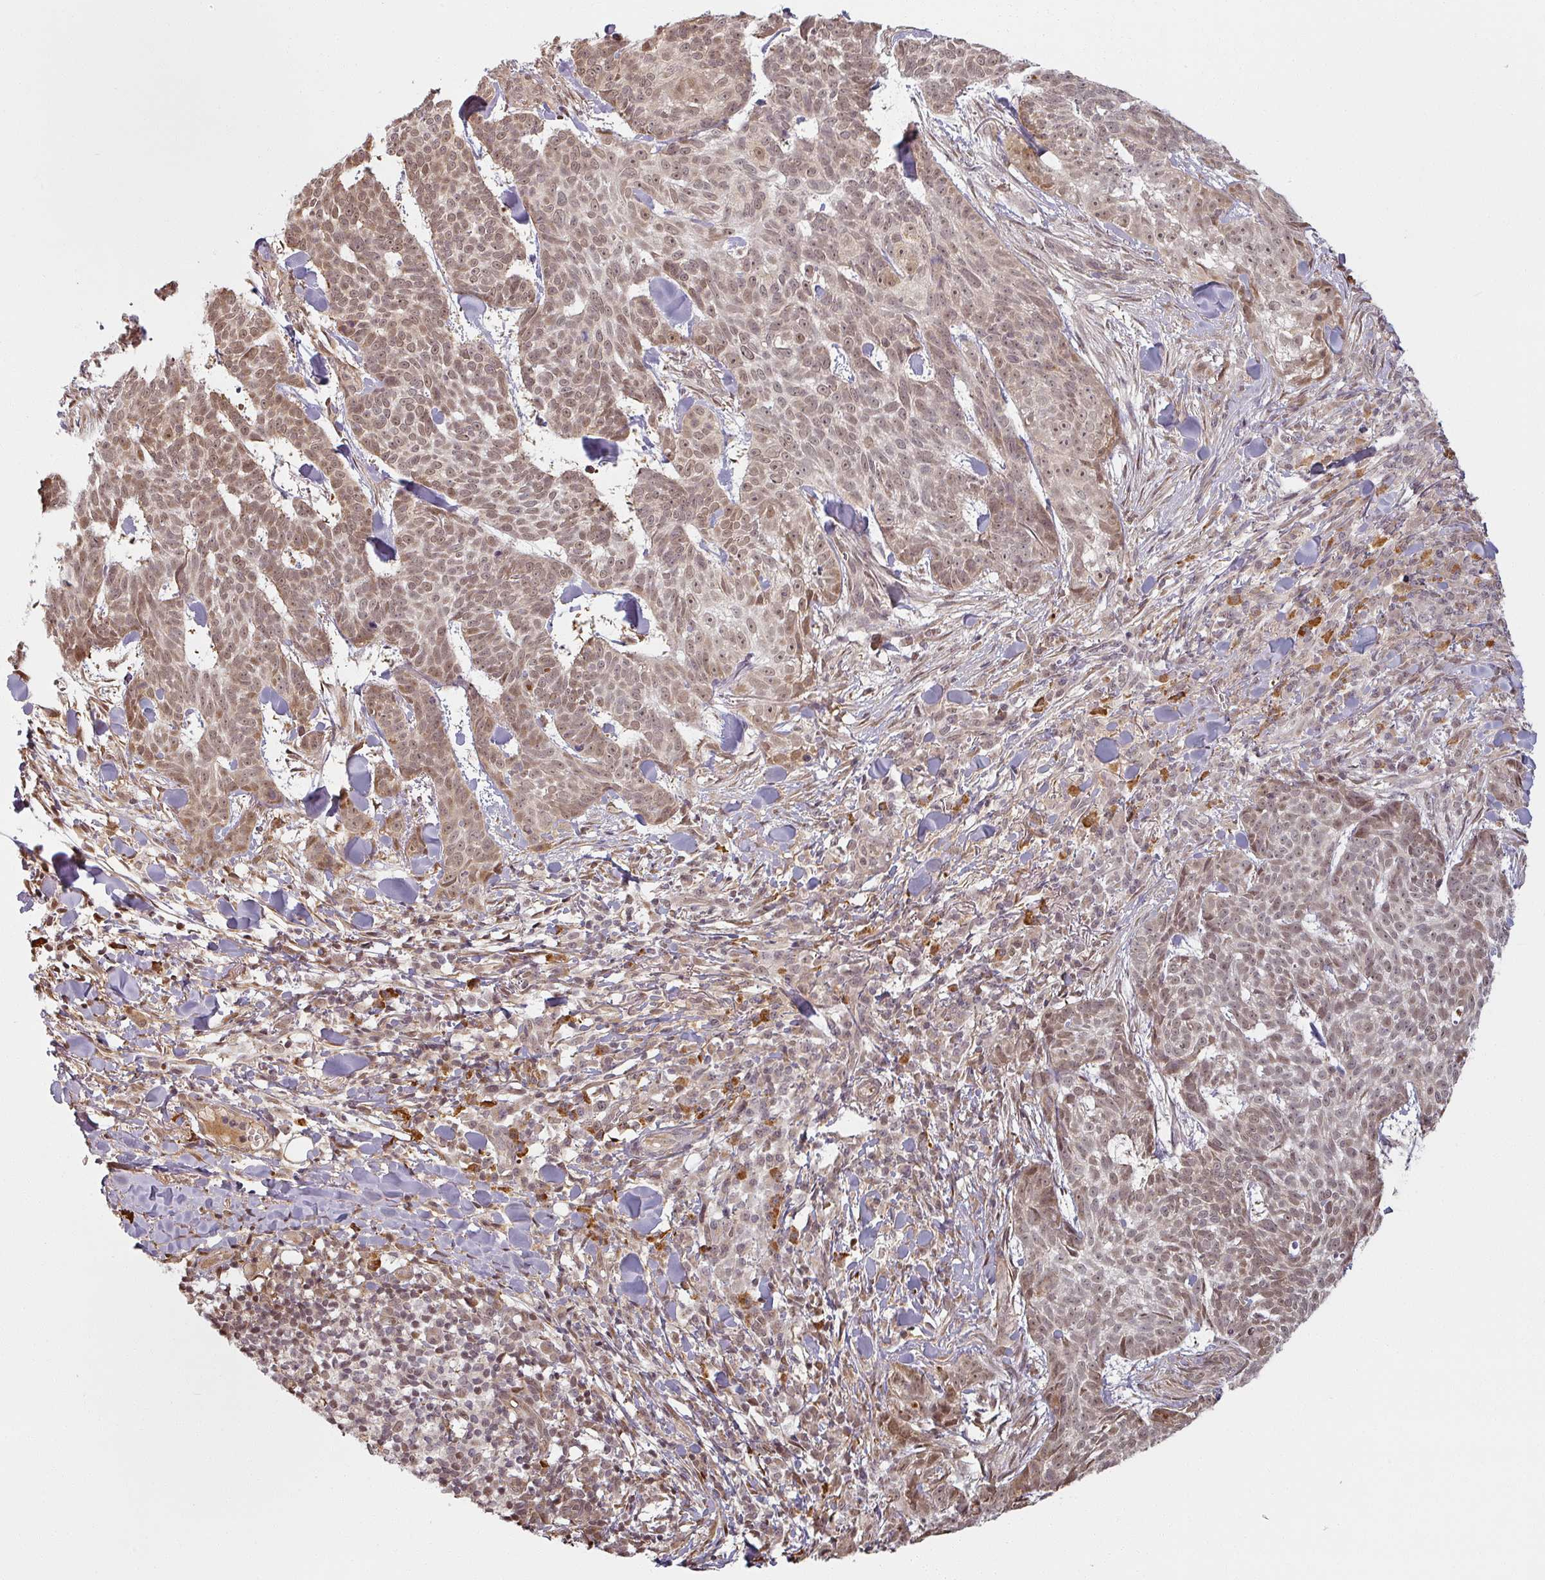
{"staining": {"intensity": "moderate", "quantity": ">75%", "location": "cytoplasmic/membranous,nuclear"}, "tissue": "skin cancer", "cell_type": "Tumor cells", "image_type": "cancer", "snomed": [{"axis": "morphology", "description": "Basal cell carcinoma"}, {"axis": "topography", "description": "Skin"}], "caption": "Brown immunohistochemical staining in skin cancer (basal cell carcinoma) exhibits moderate cytoplasmic/membranous and nuclear expression in about >75% of tumor cells.", "gene": "MED19", "patient": {"sex": "female", "age": 93}}